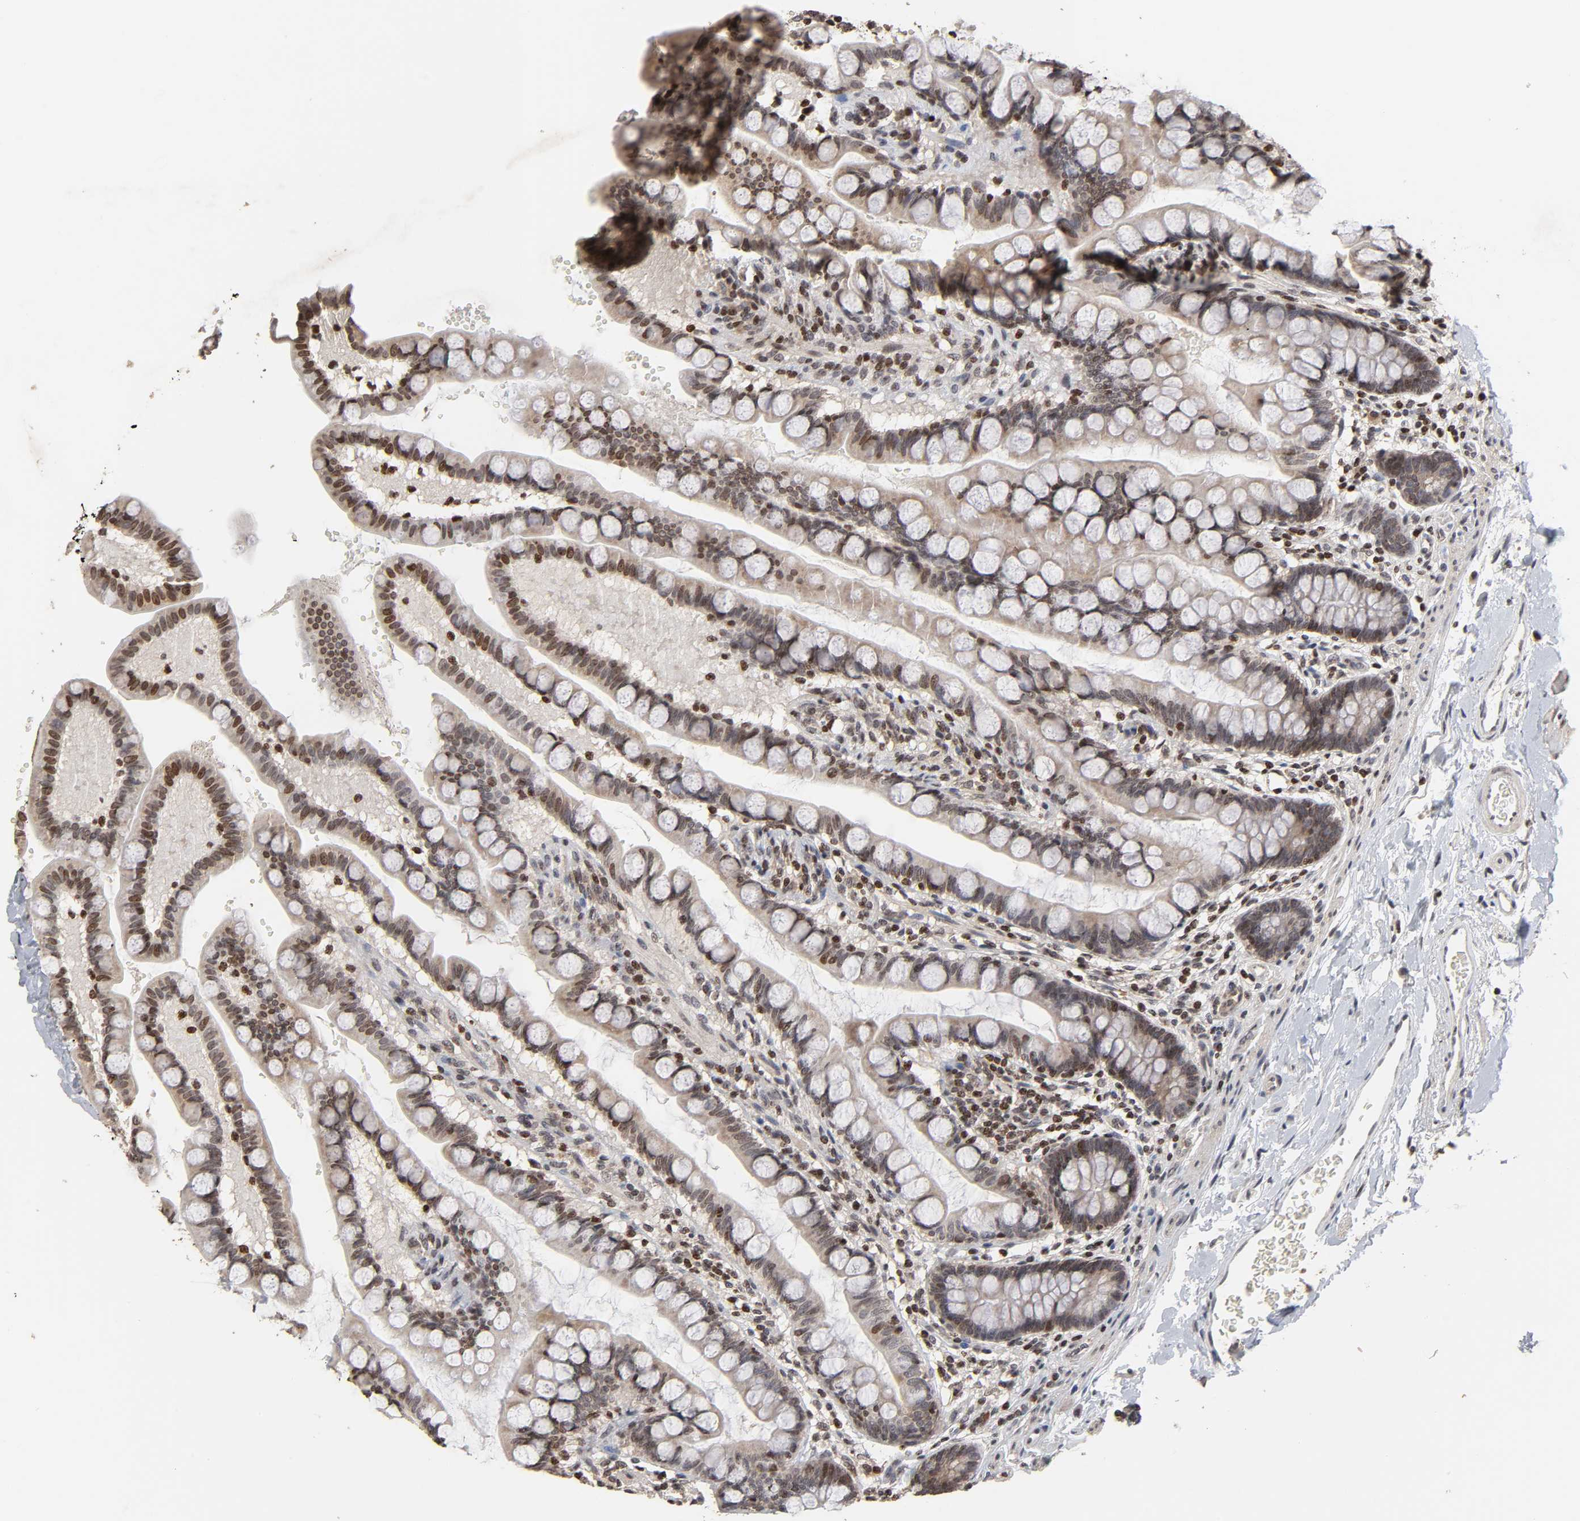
{"staining": {"intensity": "moderate", "quantity": ">75%", "location": "nuclear"}, "tissue": "small intestine", "cell_type": "Glandular cells", "image_type": "normal", "snomed": [{"axis": "morphology", "description": "Normal tissue, NOS"}, {"axis": "topography", "description": "Small intestine"}], "caption": "This image reveals normal small intestine stained with immunohistochemistry to label a protein in brown. The nuclear of glandular cells show moderate positivity for the protein. Nuclei are counter-stained blue.", "gene": "ZNF473", "patient": {"sex": "female", "age": 58}}